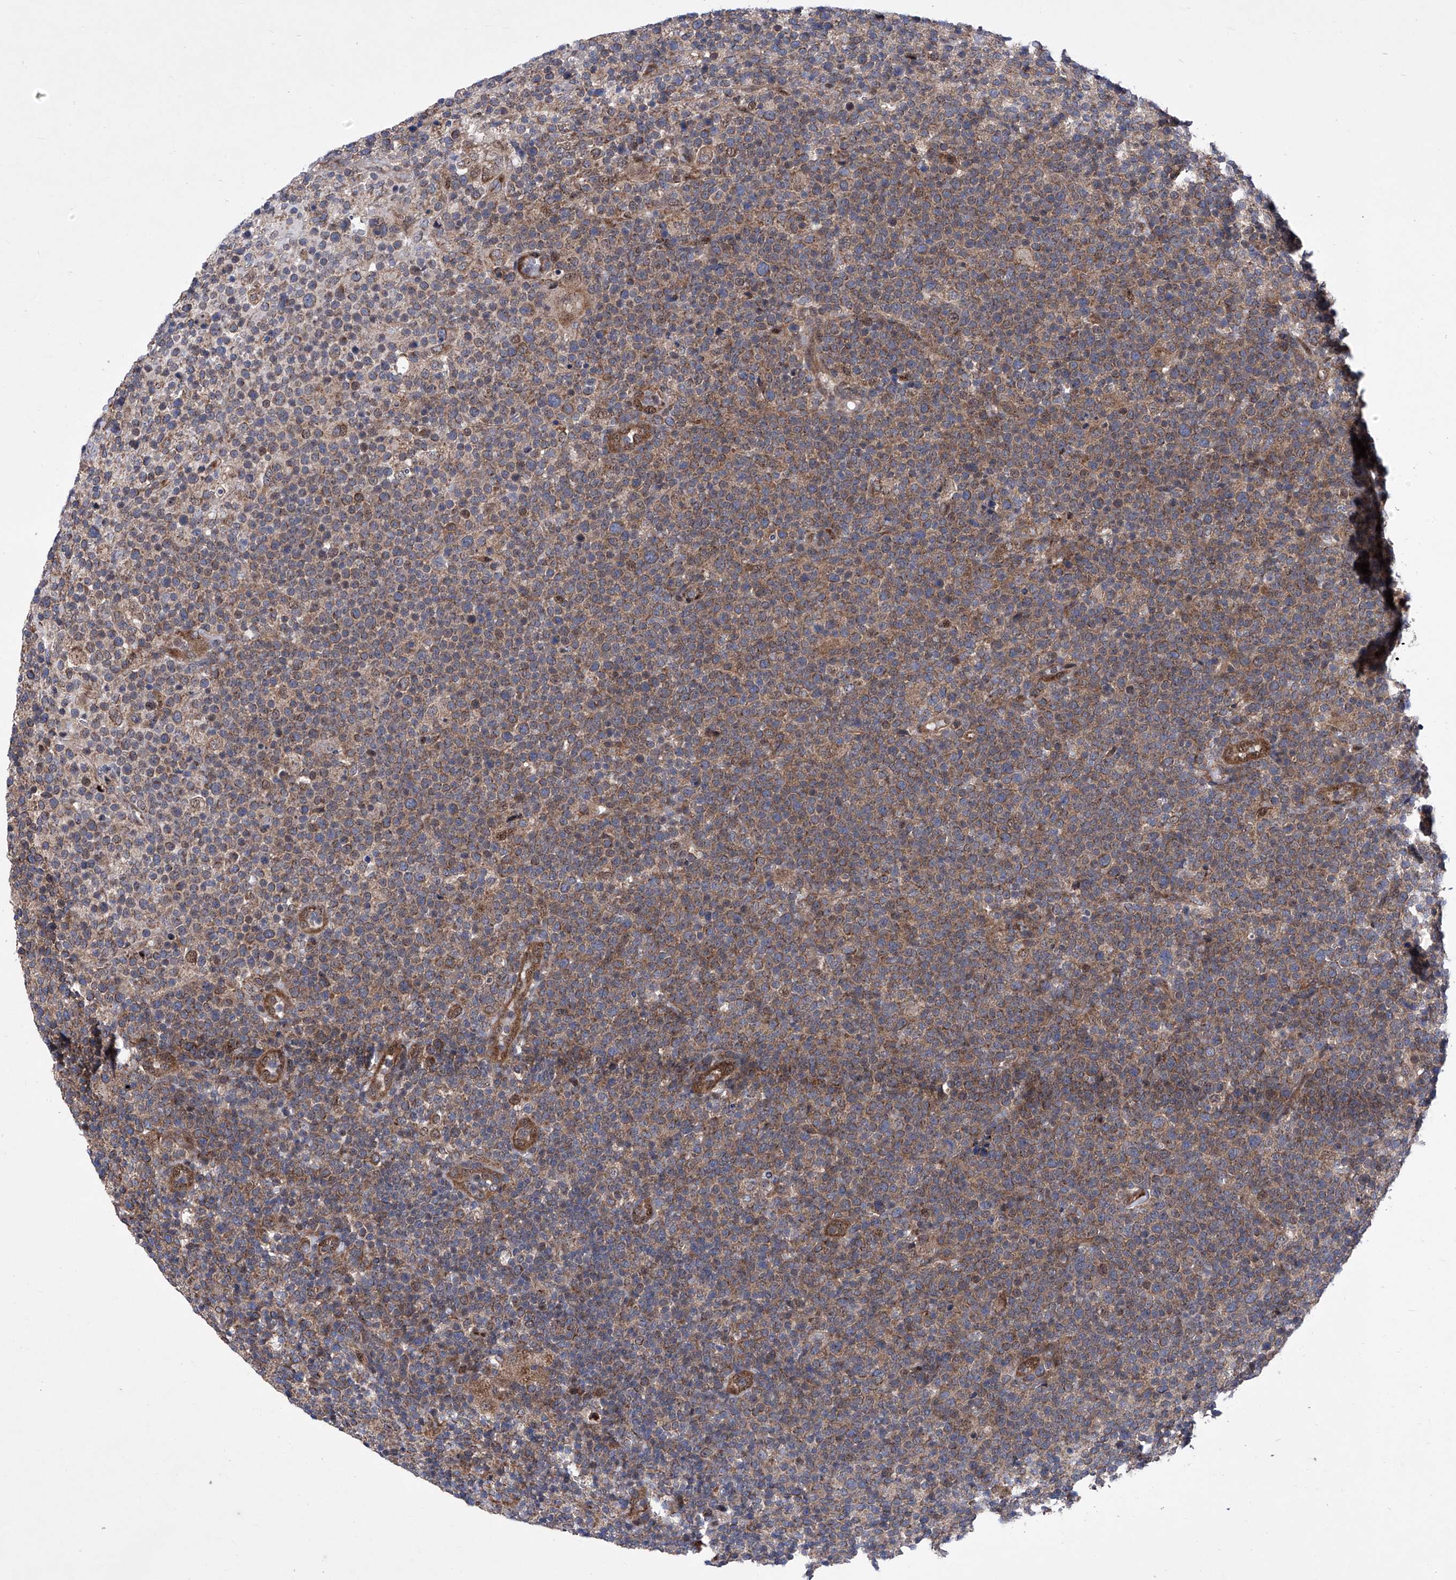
{"staining": {"intensity": "moderate", "quantity": "25%-75%", "location": "cytoplasmic/membranous"}, "tissue": "lymphoma", "cell_type": "Tumor cells", "image_type": "cancer", "snomed": [{"axis": "morphology", "description": "Malignant lymphoma, non-Hodgkin's type, High grade"}, {"axis": "topography", "description": "Lymph node"}], "caption": "This photomicrograph shows immunohistochemistry (IHC) staining of lymphoma, with medium moderate cytoplasmic/membranous positivity in about 25%-75% of tumor cells.", "gene": "KTI12", "patient": {"sex": "male", "age": 61}}